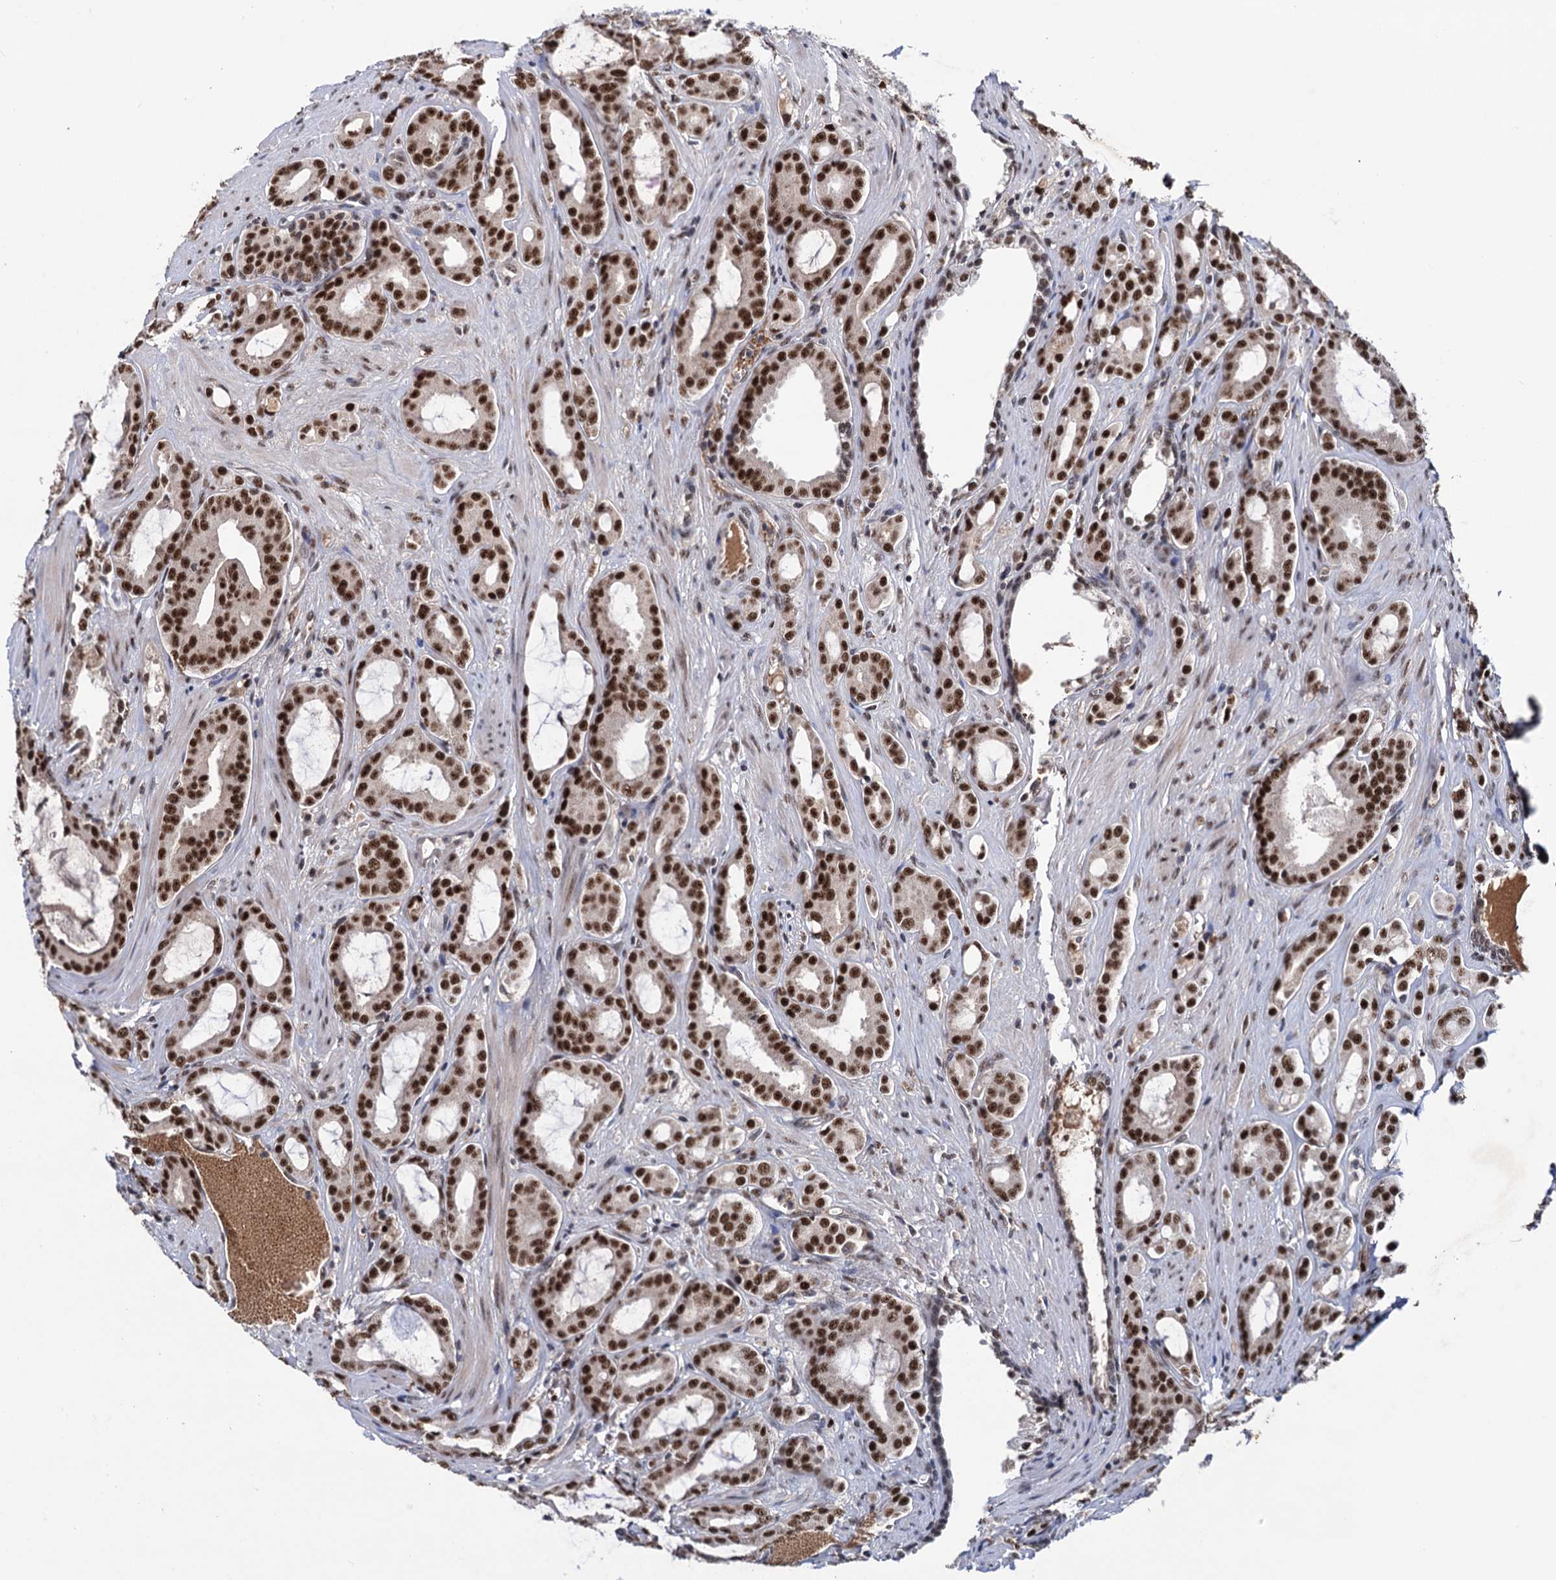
{"staining": {"intensity": "strong", "quantity": ">75%", "location": "nuclear"}, "tissue": "prostate cancer", "cell_type": "Tumor cells", "image_type": "cancer", "snomed": [{"axis": "morphology", "description": "Adenocarcinoma, High grade"}, {"axis": "topography", "description": "Prostate"}], "caption": "A brown stain highlights strong nuclear positivity of a protein in human prostate cancer tumor cells. Using DAB (brown) and hematoxylin (blue) stains, captured at high magnification using brightfield microscopy.", "gene": "TBC1D12", "patient": {"sex": "male", "age": 72}}